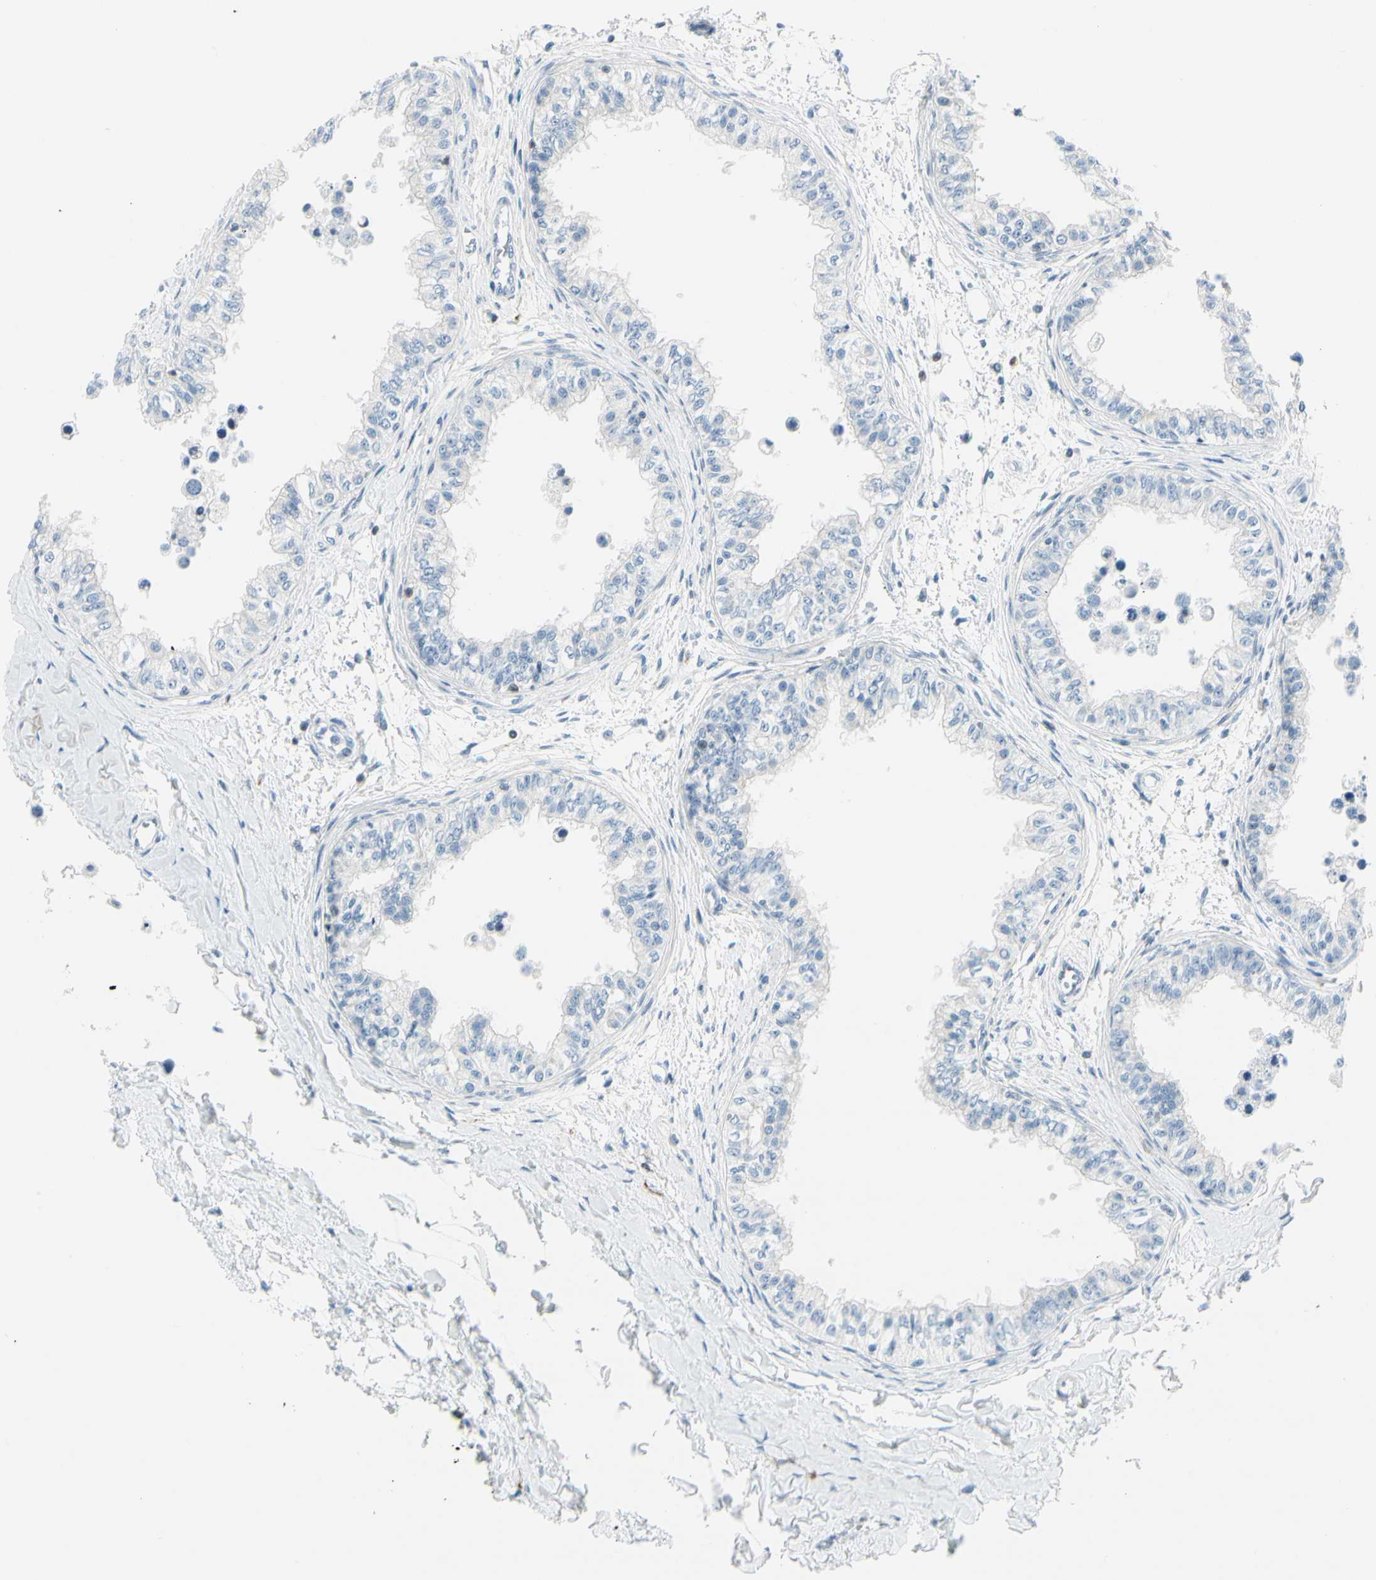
{"staining": {"intensity": "negative", "quantity": "none", "location": "none"}, "tissue": "epididymis", "cell_type": "Glandular cells", "image_type": "normal", "snomed": [{"axis": "morphology", "description": "Normal tissue, NOS"}, {"axis": "morphology", "description": "Adenocarcinoma, metastatic, NOS"}, {"axis": "topography", "description": "Testis"}, {"axis": "topography", "description": "Epididymis"}], "caption": "Image shows no significant protein positivity in glandular cells of unremarkable epididymis.", "gene": "TRAF1", "patient": {"sex": "male", "age": 26}}